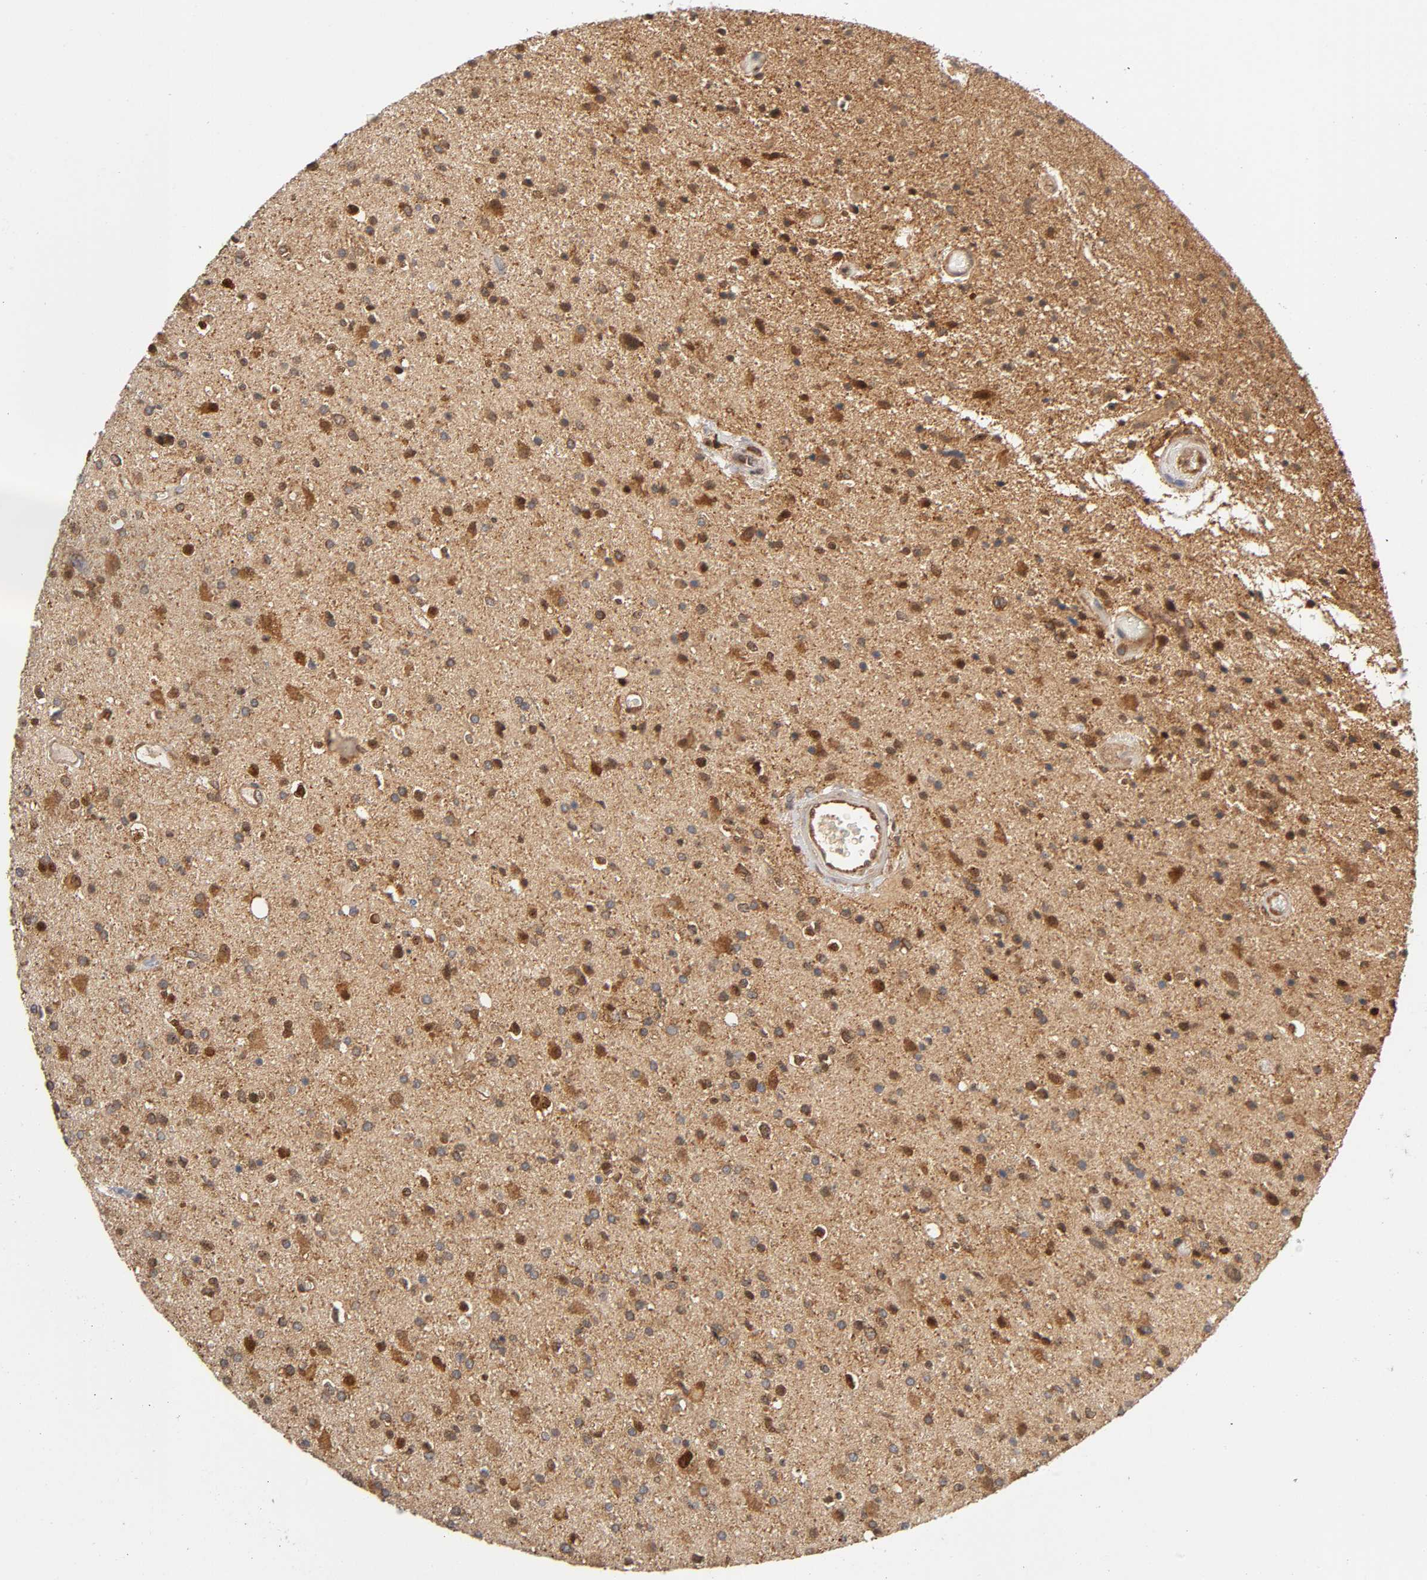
{"staining": {"intensity": "moderate", "quantity": ">75%", "location": "cytoplasmic/membranous"}, "tissue": "glioma", "cell_type": "Tumor cells", "image_type": "cancer", "snomed": [{"axis": "morphology", "description": "Glioma, malignant, High grade"}, {"axis": "topography", "description": "Brain"}], "caption": "This image shows IHC staining of malignant glioma (high-grade), with medium moderate cytoplasmic/membranous staining in about >75% of tumor cells.", "gene": "PAFAH1B1", "patient": {"sex": "male", "age": 33}}